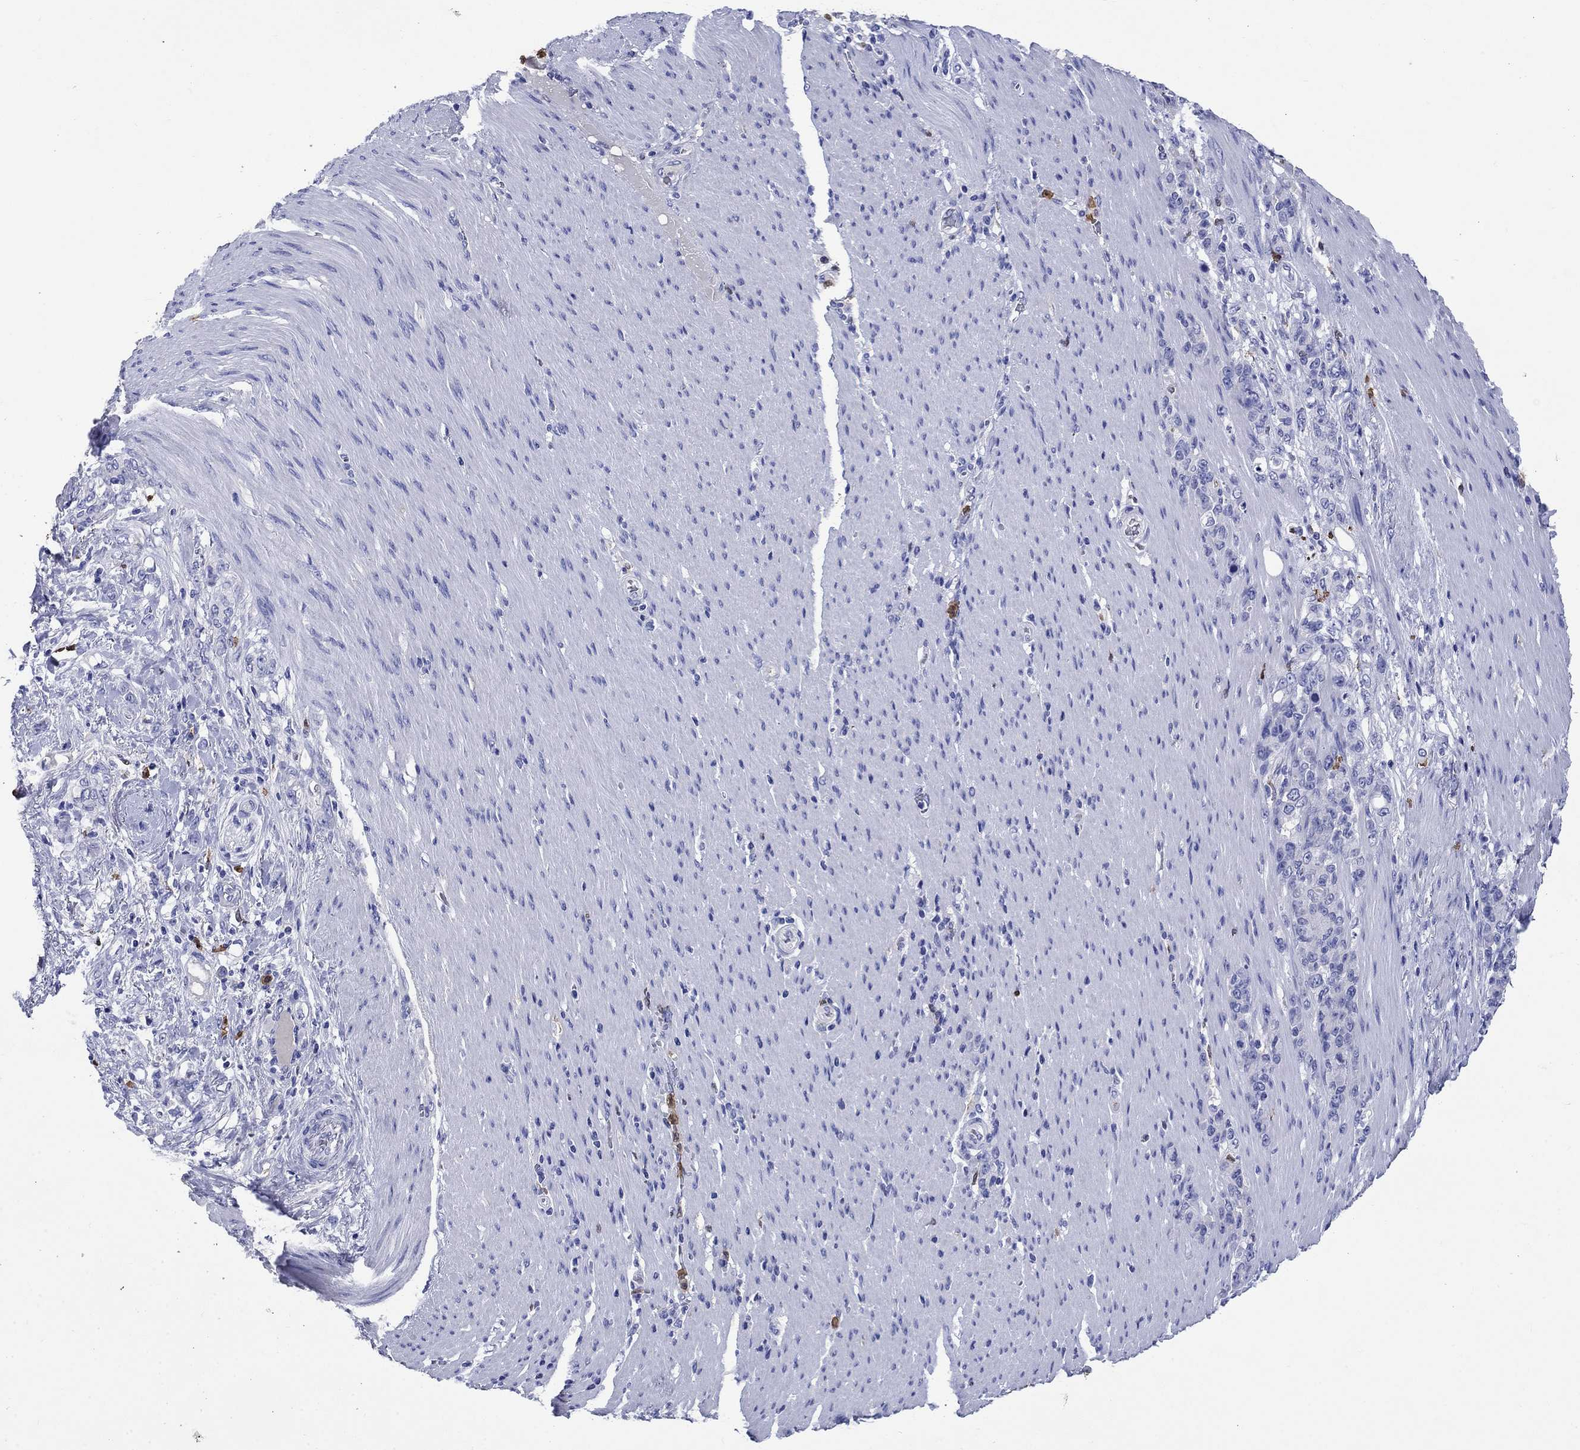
{"staining": {"intensity": "negative", "quantity": "none", "location": "none"}, "tissue": "stomach cancer", "cell_type": "Tumor cells", "image_type": "cancer", "snomed": [{"axis": "morphology", "description": "Normal tissue, NOS"}, {"axis": "morphology", "description": "Adenocarcinoma, NOS"}, {"axis": "topography", "description": "Stomach"}], "caption": "The photomicrograph displays no significant staining in tumor cells of stomach cancer (adenocarcinoma).", "gene": "TFR2", "patient": {"sex": "female", "age": 79}}